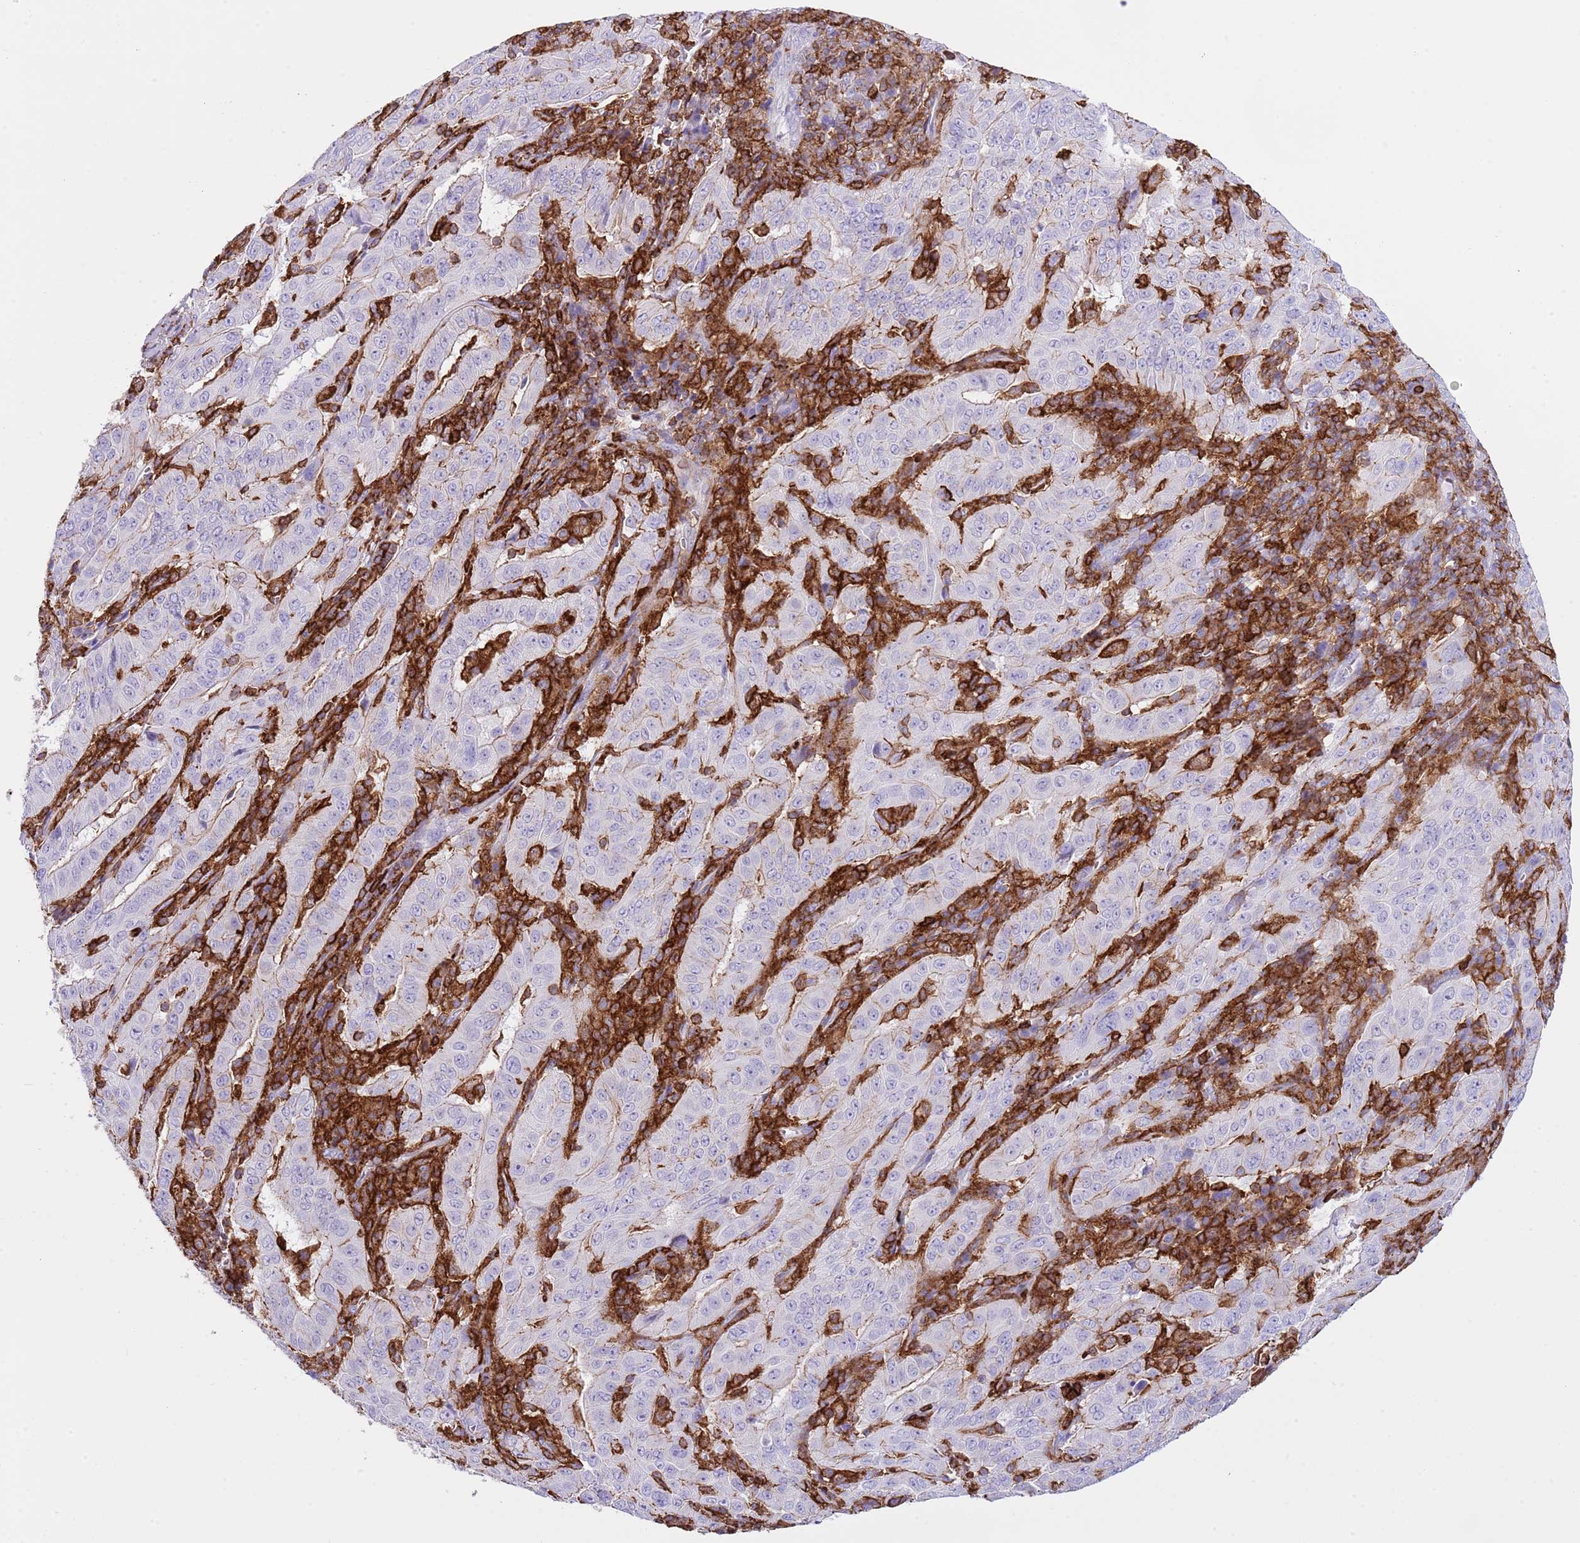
{"staining": {"intensity": "negative", "quantity": "none", "location": "none"}, "tissue": "pancreatic cancer", "cell_type": "Tumor cells", "image_type": "cancer", "snomed": [{"axis": "morphology", "description": "Adenocarcinoma, NOS"}, {"axis": "topography", "description": "Pancreas"}], "caption": "This is an immunohistochemistry (IHC) histopathology image of human pancreatic cancer (adenocarcinoma). There is no staining in tumor cells.", "gene": "EFHD2", "patient": {"sex": "male", "age": 63}}